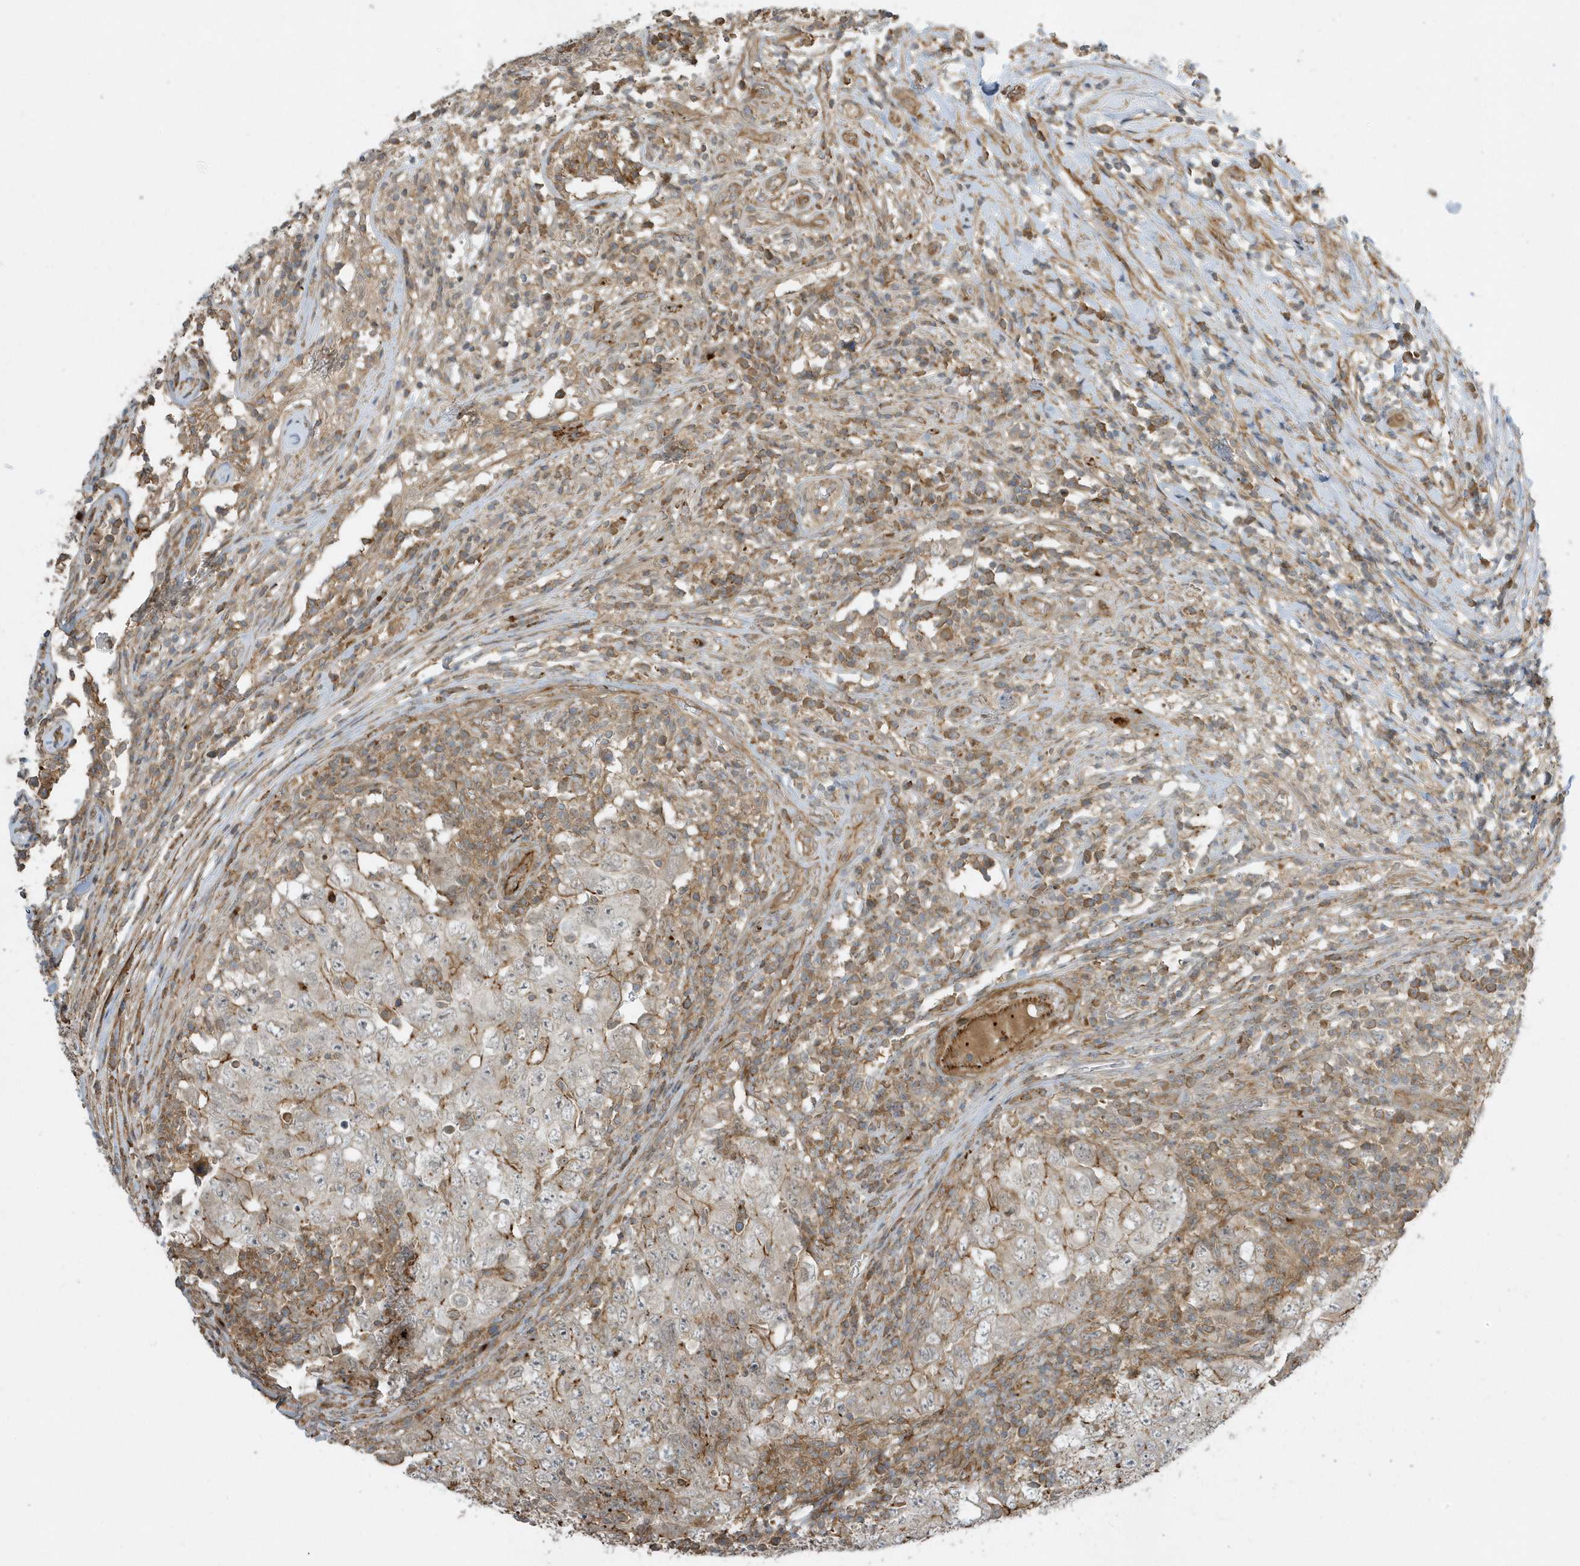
{"staining": {"intensity": "moderate", "quantity": "<25%", "location": "cytoplasmic/membranous"}, "tissue": "testis cancer", "cell_type": "Tumor cells", "image_type": "cancer", "snomed": [{"axis": "morphology", "description": "Carcinoma, Embryonal, NOS"}, {"axis": "topography", "description": "Testis"}], "caption": "This image demonstrates testis cancer (embryonal carcinoma) stained with immunohistochemistry (IHC) to label a protein in brown. The cytoplasmic/membranous of tumor cells show moderate positivity for the protein. Nuclei are counter-stained blue.", "gene": "ZBTB8A", "patient": {"sex": "male", "age": 26}}